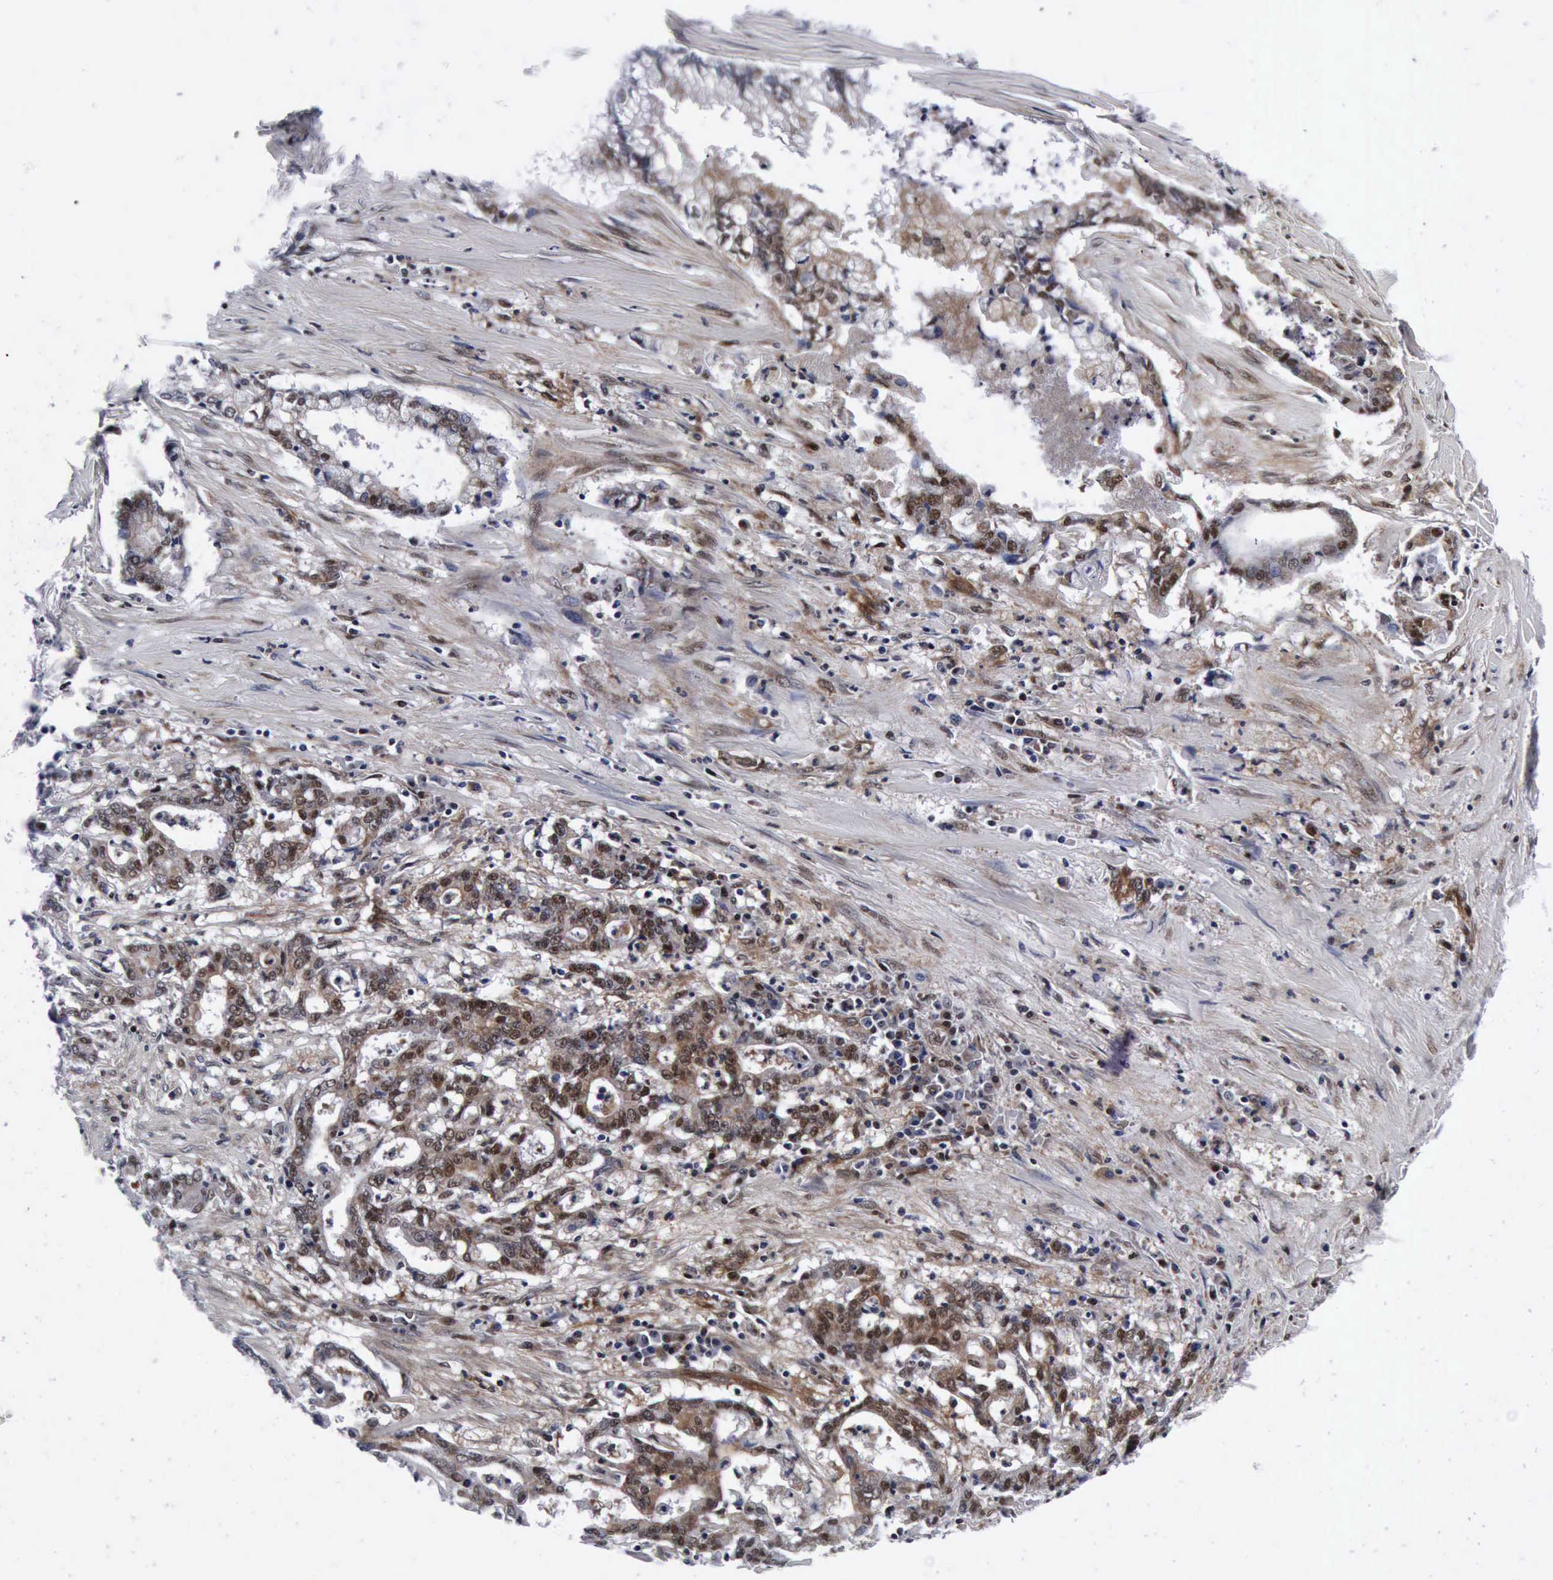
{"staining": {"intensity": "moderate", "quantity": "25%-75%", "location": "cytoplasmic/membranous,nuclear"}, "tissue": "liver cancer", "cell_type": "Tumor cells", "image_type": "cancer", "snomed": [{"axis": "morphology", "description": "Cholangiocarcinoma"}, {"axis": "topography", "description": "Liver"}], "caption": "Approximately 25%-75% of tumor cells in liver cancer exhibit moderate cytoplasmic/membranous and nuclear protein staining as visualized by brown immunohistochemical staining.", "gene": "UBC", "patient": {"sex": "male", "age": 57}}